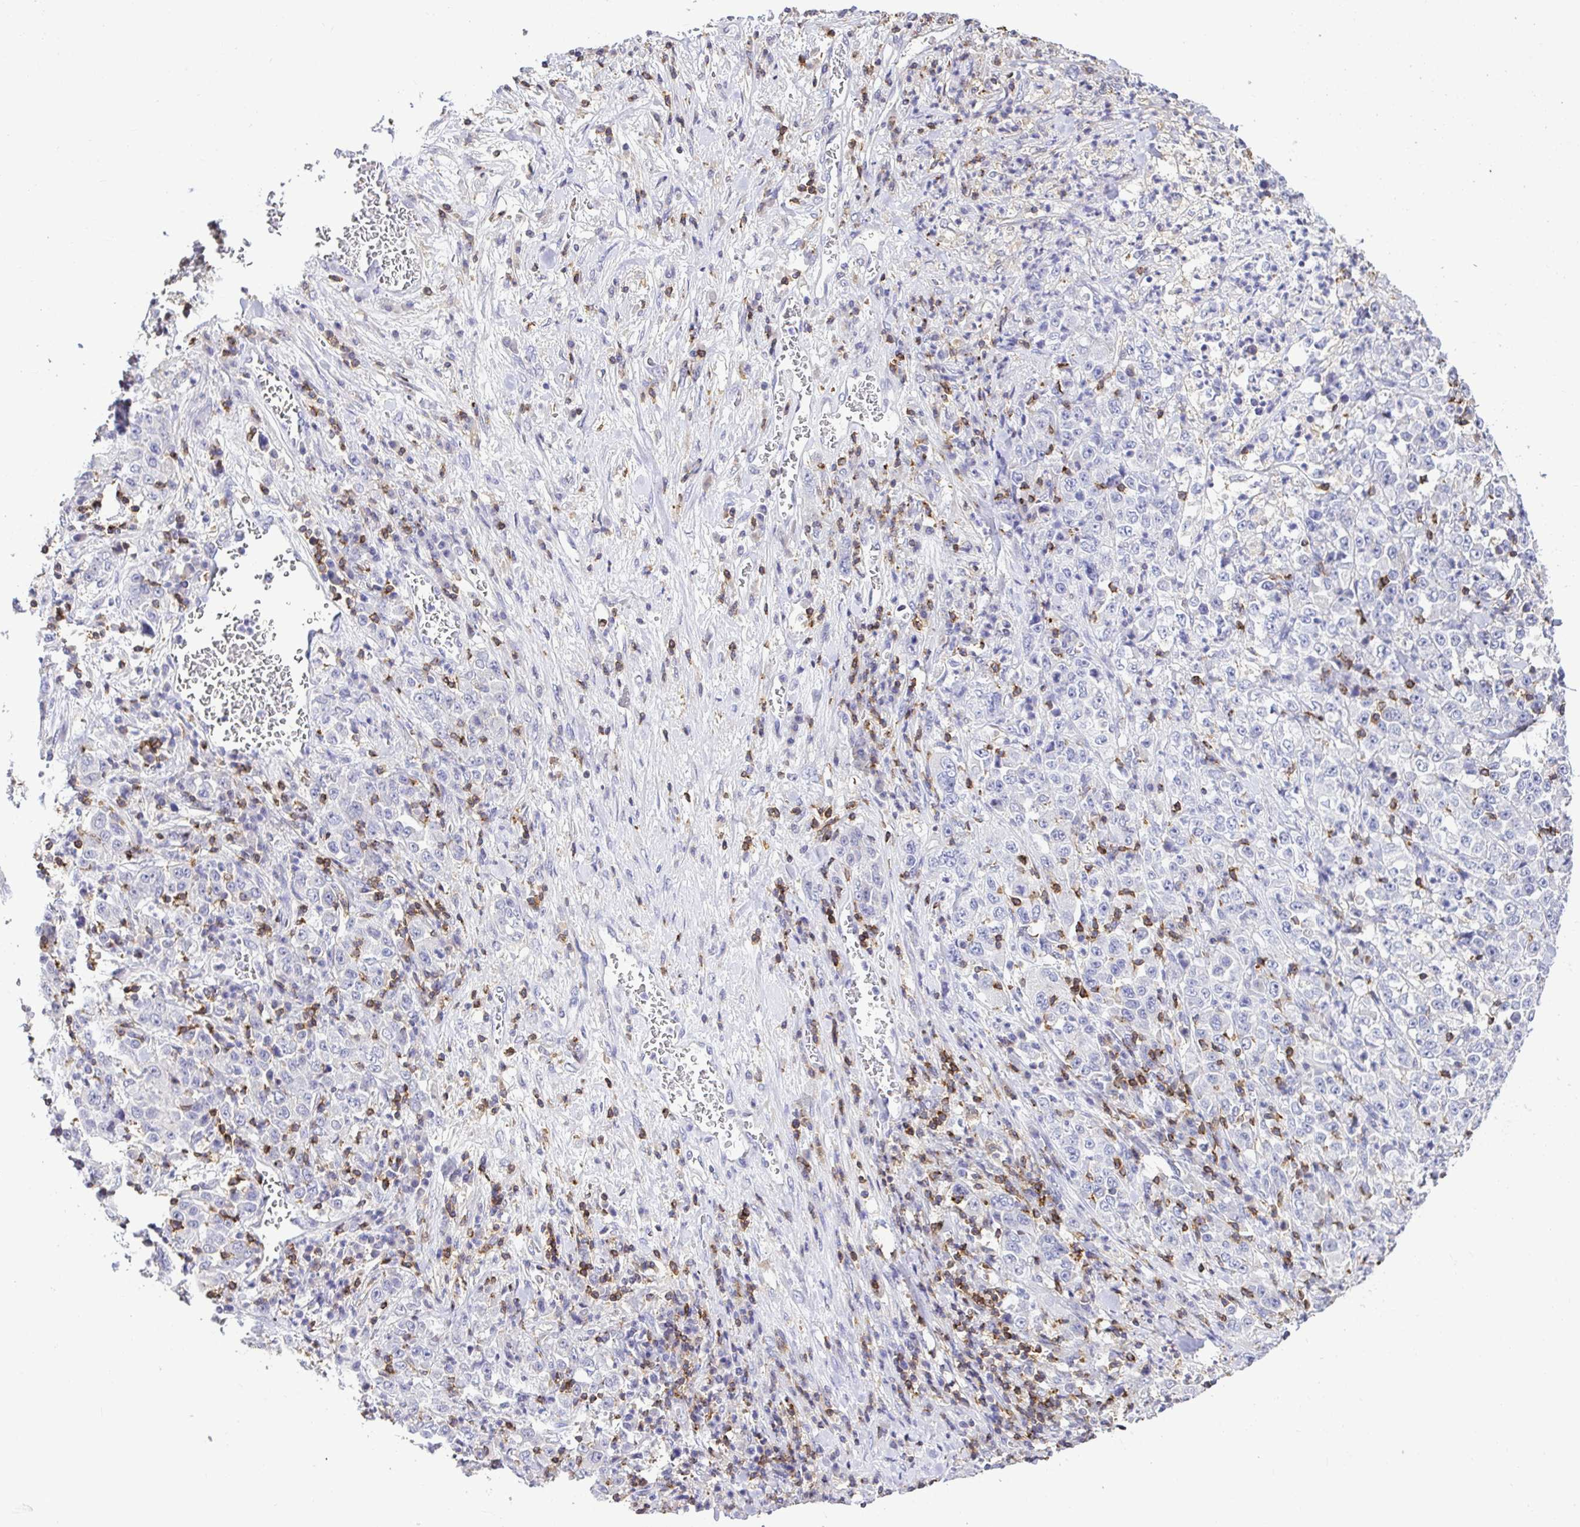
{"staining": {"intensity": "negative", "quantity": "none", "location": "none"}, "tissue": "stomach cancer", "cell_type": "Tumor cells", "image_type": "cancer", "snomed": [{"axis": "morphology", "description": "Normal tissue, NOS"}, {"axis": "morphology", "description": "Adenocarcinoma, NOS"}, {"axis": "topography", "description": "Stomach, upper"}, {"axis": "topography", "description": "Stomach"}], "caption": "A histopathology image of human adenocarcinoma (stomach) is negative for staining in tumor cells.", "gene": "SKAP1", "patient": {"sex": "male", "age": 59}}